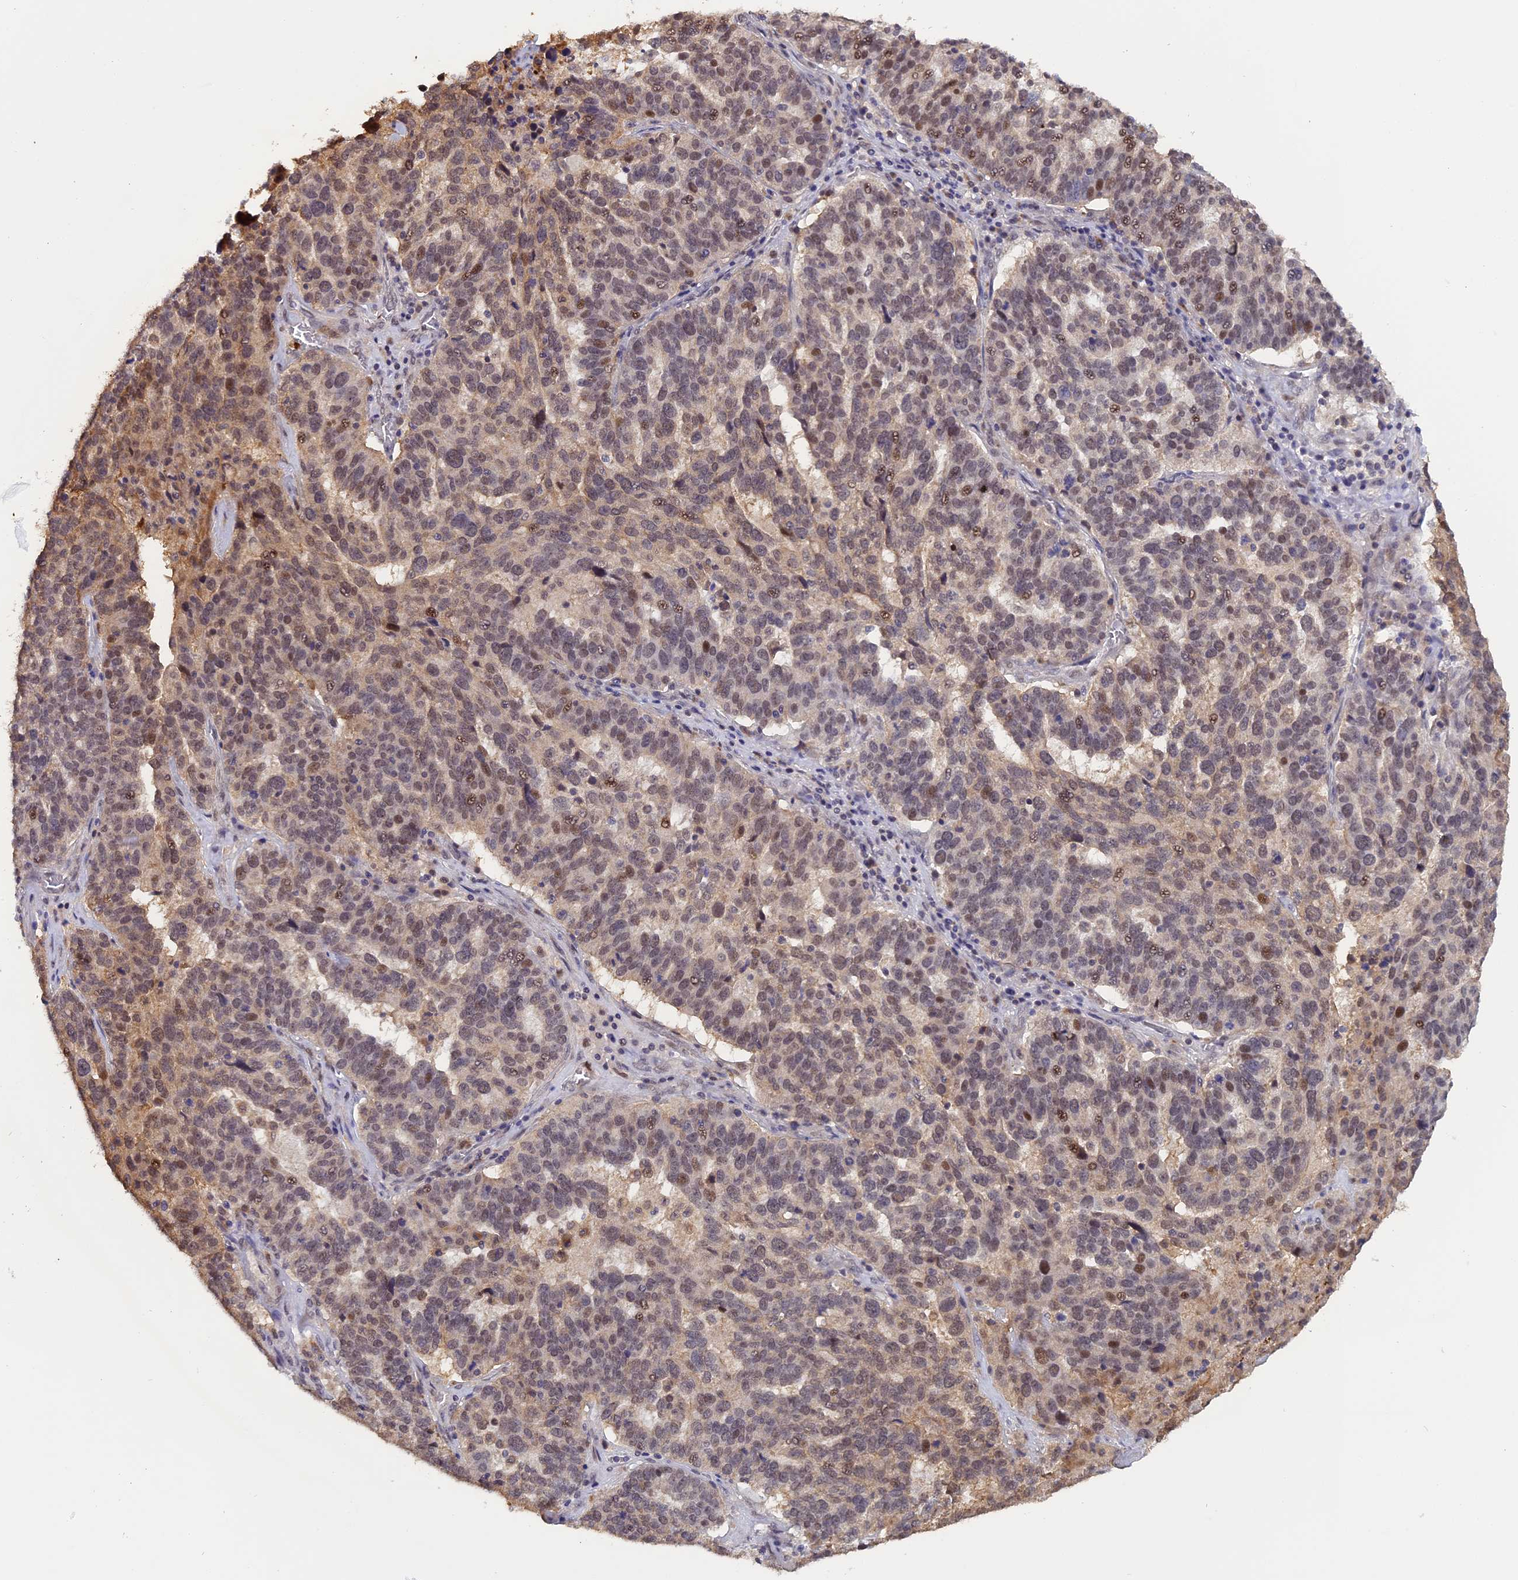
{"staining": {"intensity": "moderate", "quantity": "<25%", "location": "nuclear"}, "tissue": "ovarian cancer", "cell_type": "Tumor cells", "image_type": "cancer", "snomed": [{"axis": "morphology", "description": "Cystadenocarcinoma, serous, NOS"}, {"axis": "topography", "description": "Ovary"}], "caption": "Immunohistochemistry (IHC) (DAB (3,3'-diaminobenzidine)) staining of ovarian cancer displays moderate nuclear protein staining in about <25% of tumor cells.", "gene": "FAM98C", "patient": {"sex": "female", "age": 59}}